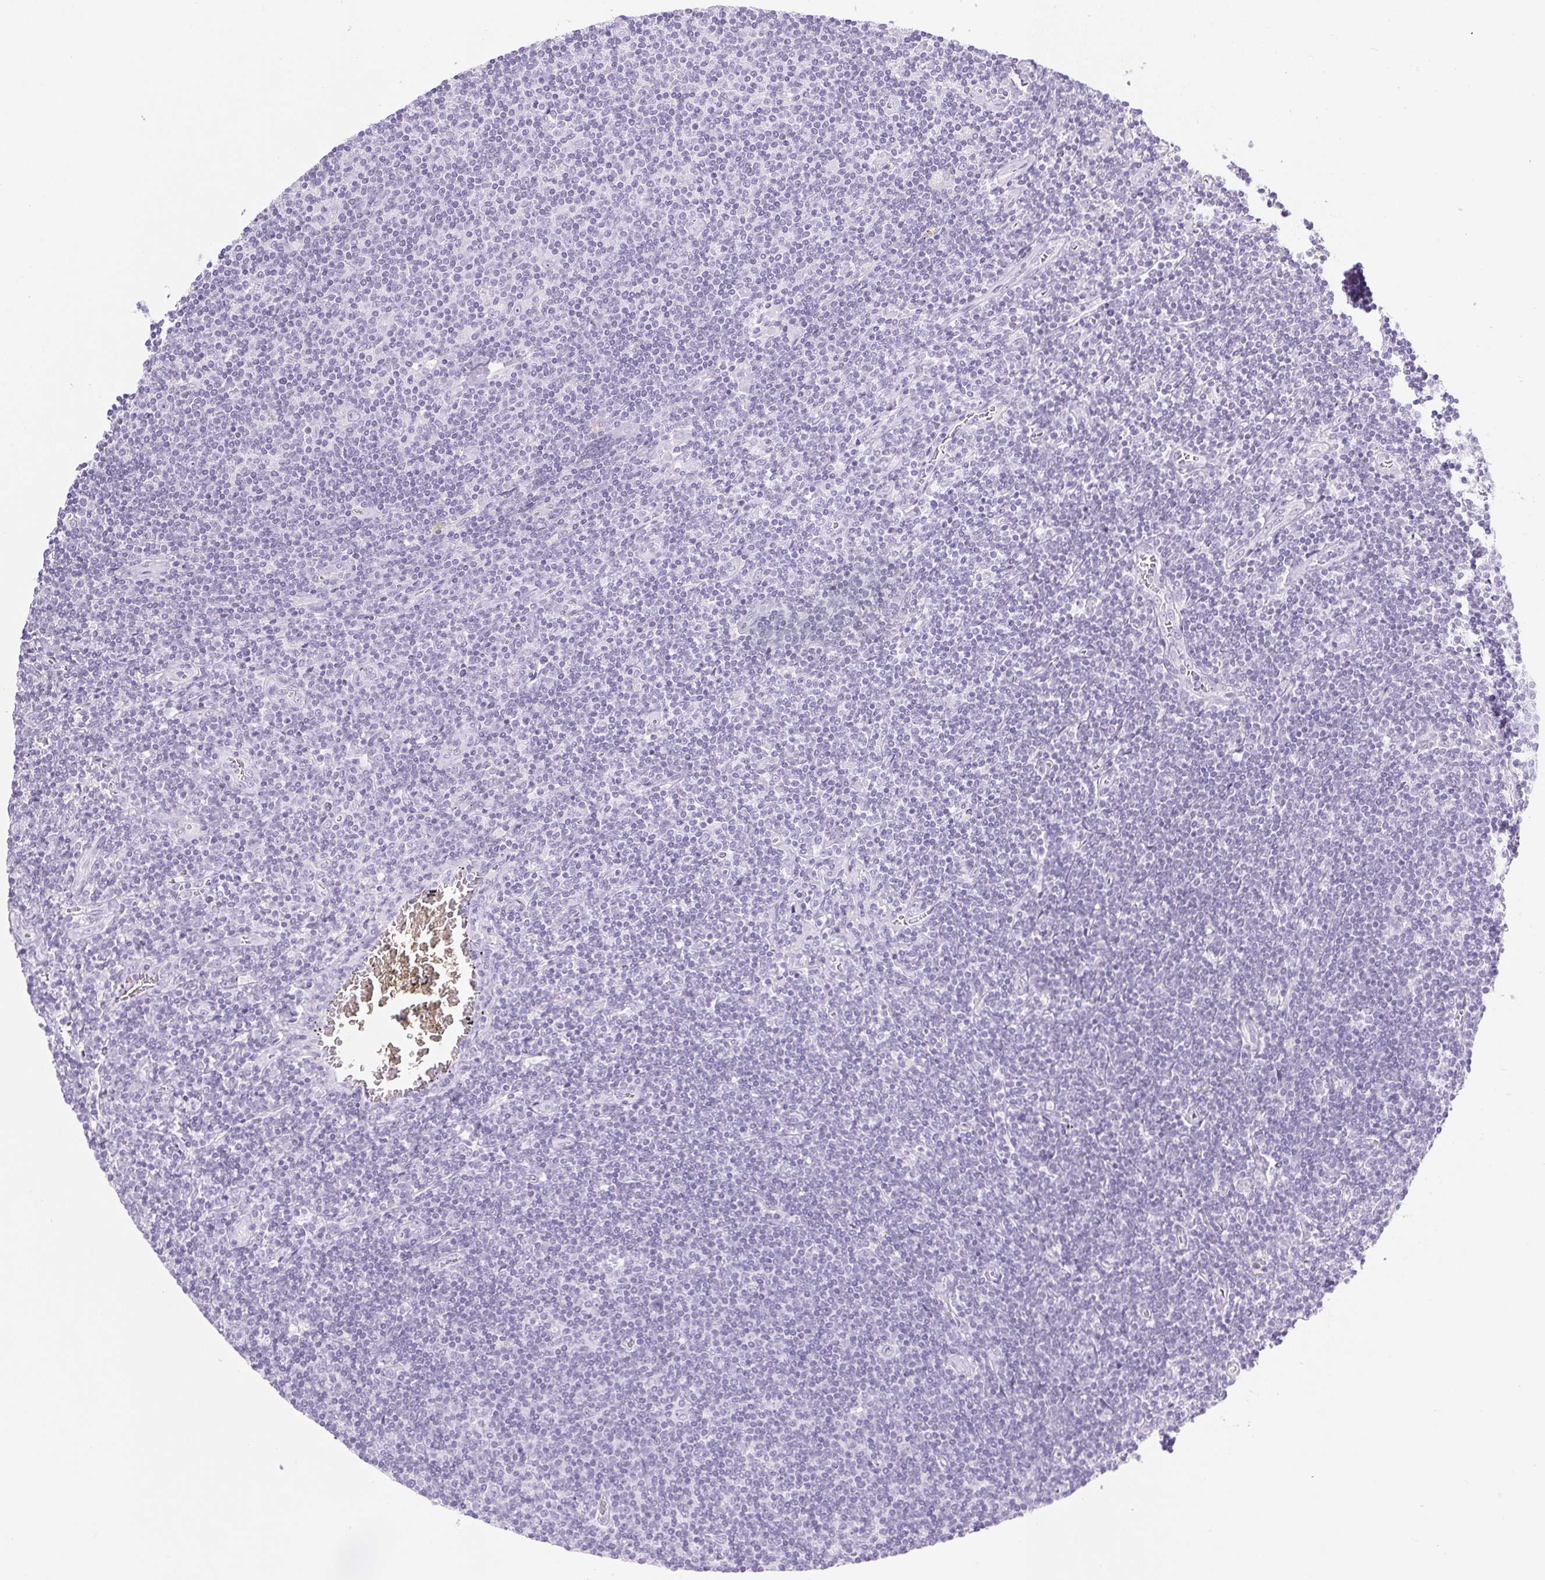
{"staining": {"intensity": "negative", "quantity": "none", "location": "none"}, "tissue": "lymphoma", "cell_type": "Tumor cells", "image_type": "cancer", "snomed": [{"axis": "morphology", "description": "Hodgkin's disease, NOS"}, {"axis": "topography", "description": "Lymph node"}], "caption": "Image shows no protein staining in tumor cells of Hodgkin's disease tissue. (IHC, brightfield microscopy, high magnification).", "gene": "CPB1", "patient": {"sex": "male", "age": 40}}